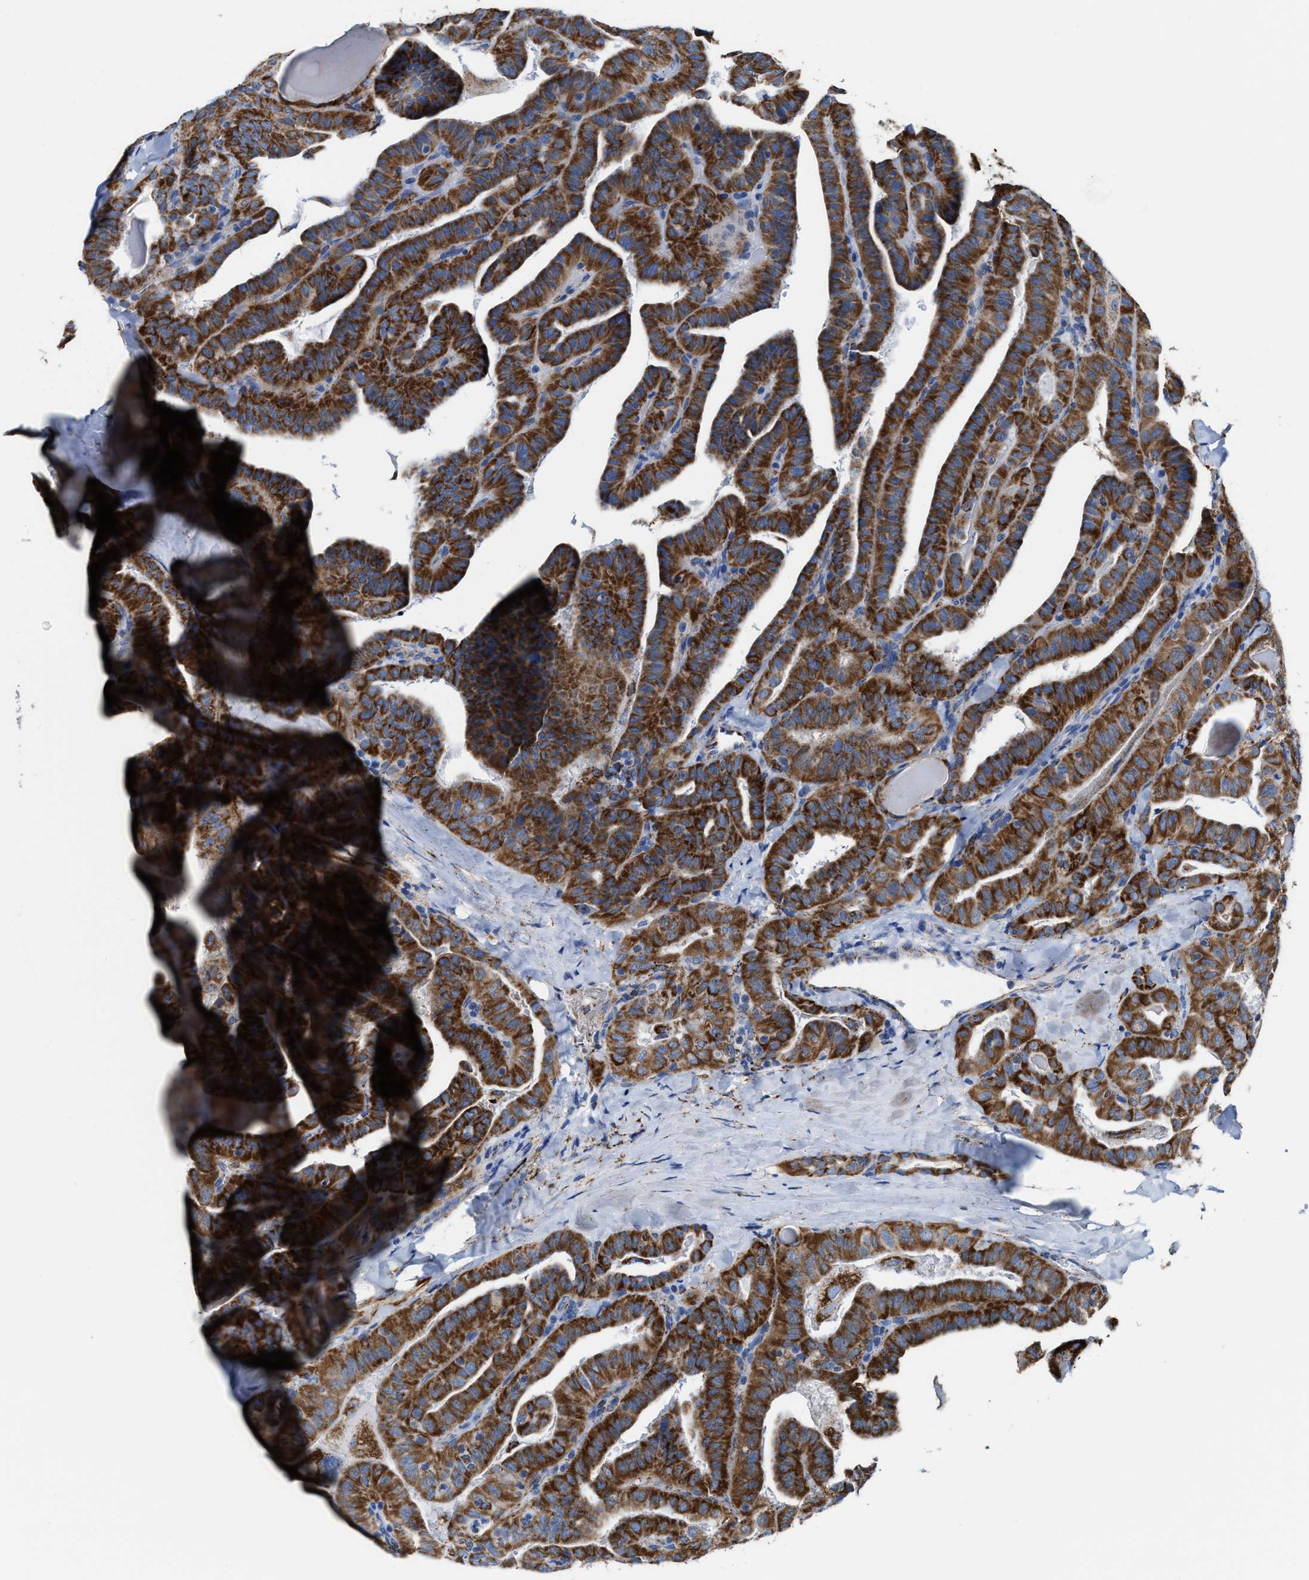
{"staining": {"intensity": "strong", "quantity": ">75%", "location": "cytoplasmic/membranous"}, "tissue": "thyroid cancer", "cell_type": "Tumor cells", "image_type": "cancer", "snomed": [{"axis": "morphology", "description": "Papillary adenocarcinoma, NOS"}, {"axis": "topography", "description": "Thyroid gland"}], "caption": "Immunohistochemistry (IHC) image of neoplastic tissue: thyroid papillary adenocarcinoma stained using immunohistochemistry displays high levels of strong protein expression localized specifically in the cytoplasmic/membranous of tumor cells, appearing as a cytoplasmic/membranous brown color.", "gene": "ALDH1B1", "patient": {"sex": "male", "age": 77}}